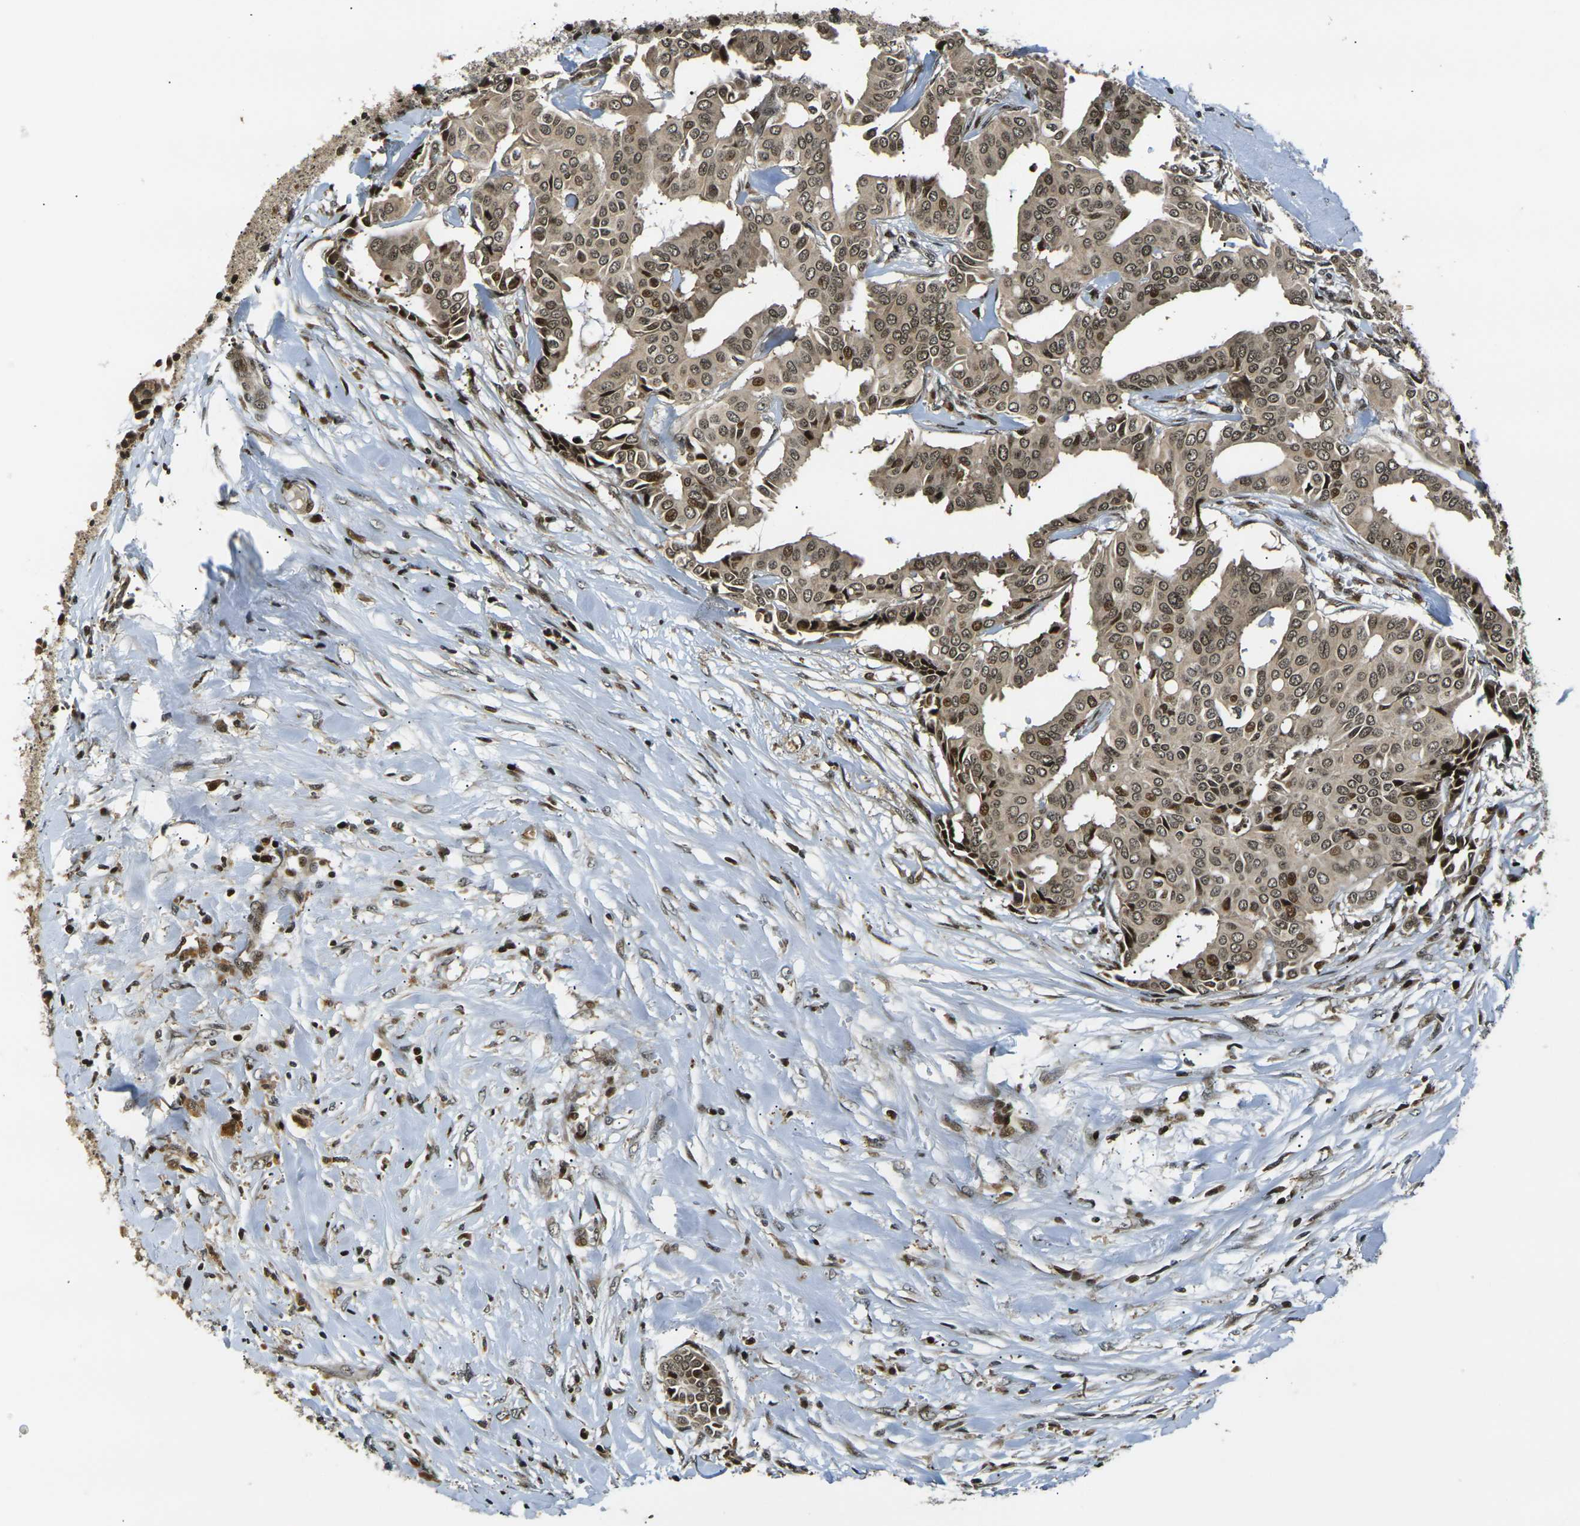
{"staining": {"intensity": "moderate", "quantity": ">75%", "location": "cytoplasmic/membranous,nuclear"}, "tissue": "head and neck cancer", "cell_type": "Tumor cells", "image_type": "cancer", "snomed": [{"axis": "morphology", "description": "Adenocarcinoma, NOS"}, {"axis": "topography", "description": "Salivary gland"}, {"axis": "topography", "description": "Head-Neck"}], "caption": "Tumor cells display medium levels of moderate cytoplasmic/membranous and nuclear expression in approximately >75% of cells in human head and neck cancer.", "gene": "ACTL6A", "patient": {"sex": "female", "age": 59}}